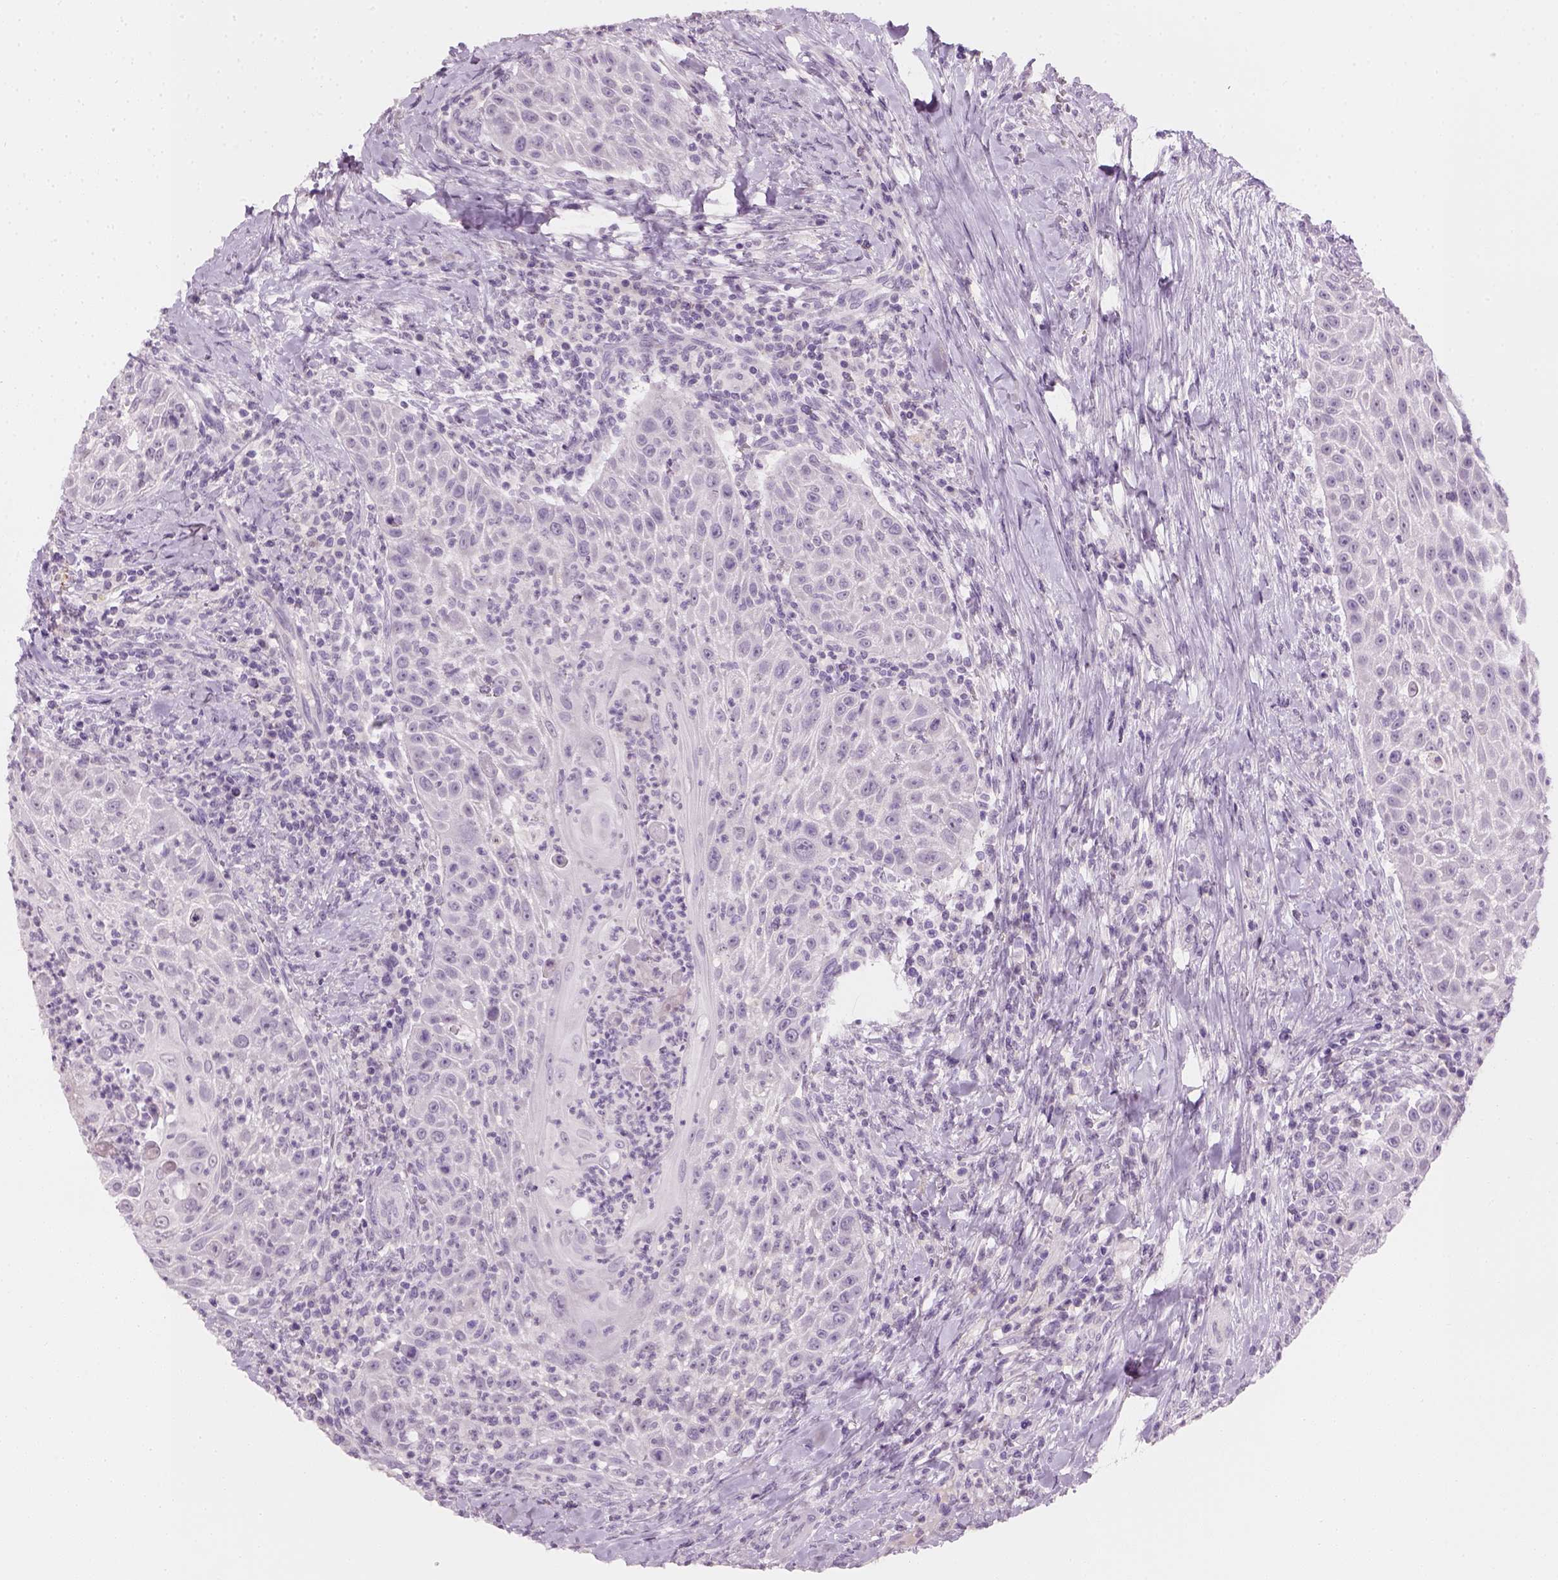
{"staining": {"intensity": "negative", "quantity": "none", "location": "none"}, "tissue": "head and neck cancer", "cell_type": "Tumor cells", "image_type": "cancer", "snomed": [{"axis": "morphology", "description": "Squamous cell carcinoma, NOS"}, {"axis": "topography", "description": "Head-Neck"}], "caption": "Head and neck cancer (squamous cell carcinoma) was stained to show a protein in brown. There is no significant expression in tumor cells.", "gene": "TH", "patient": {"sex": "male", "age": 69}}